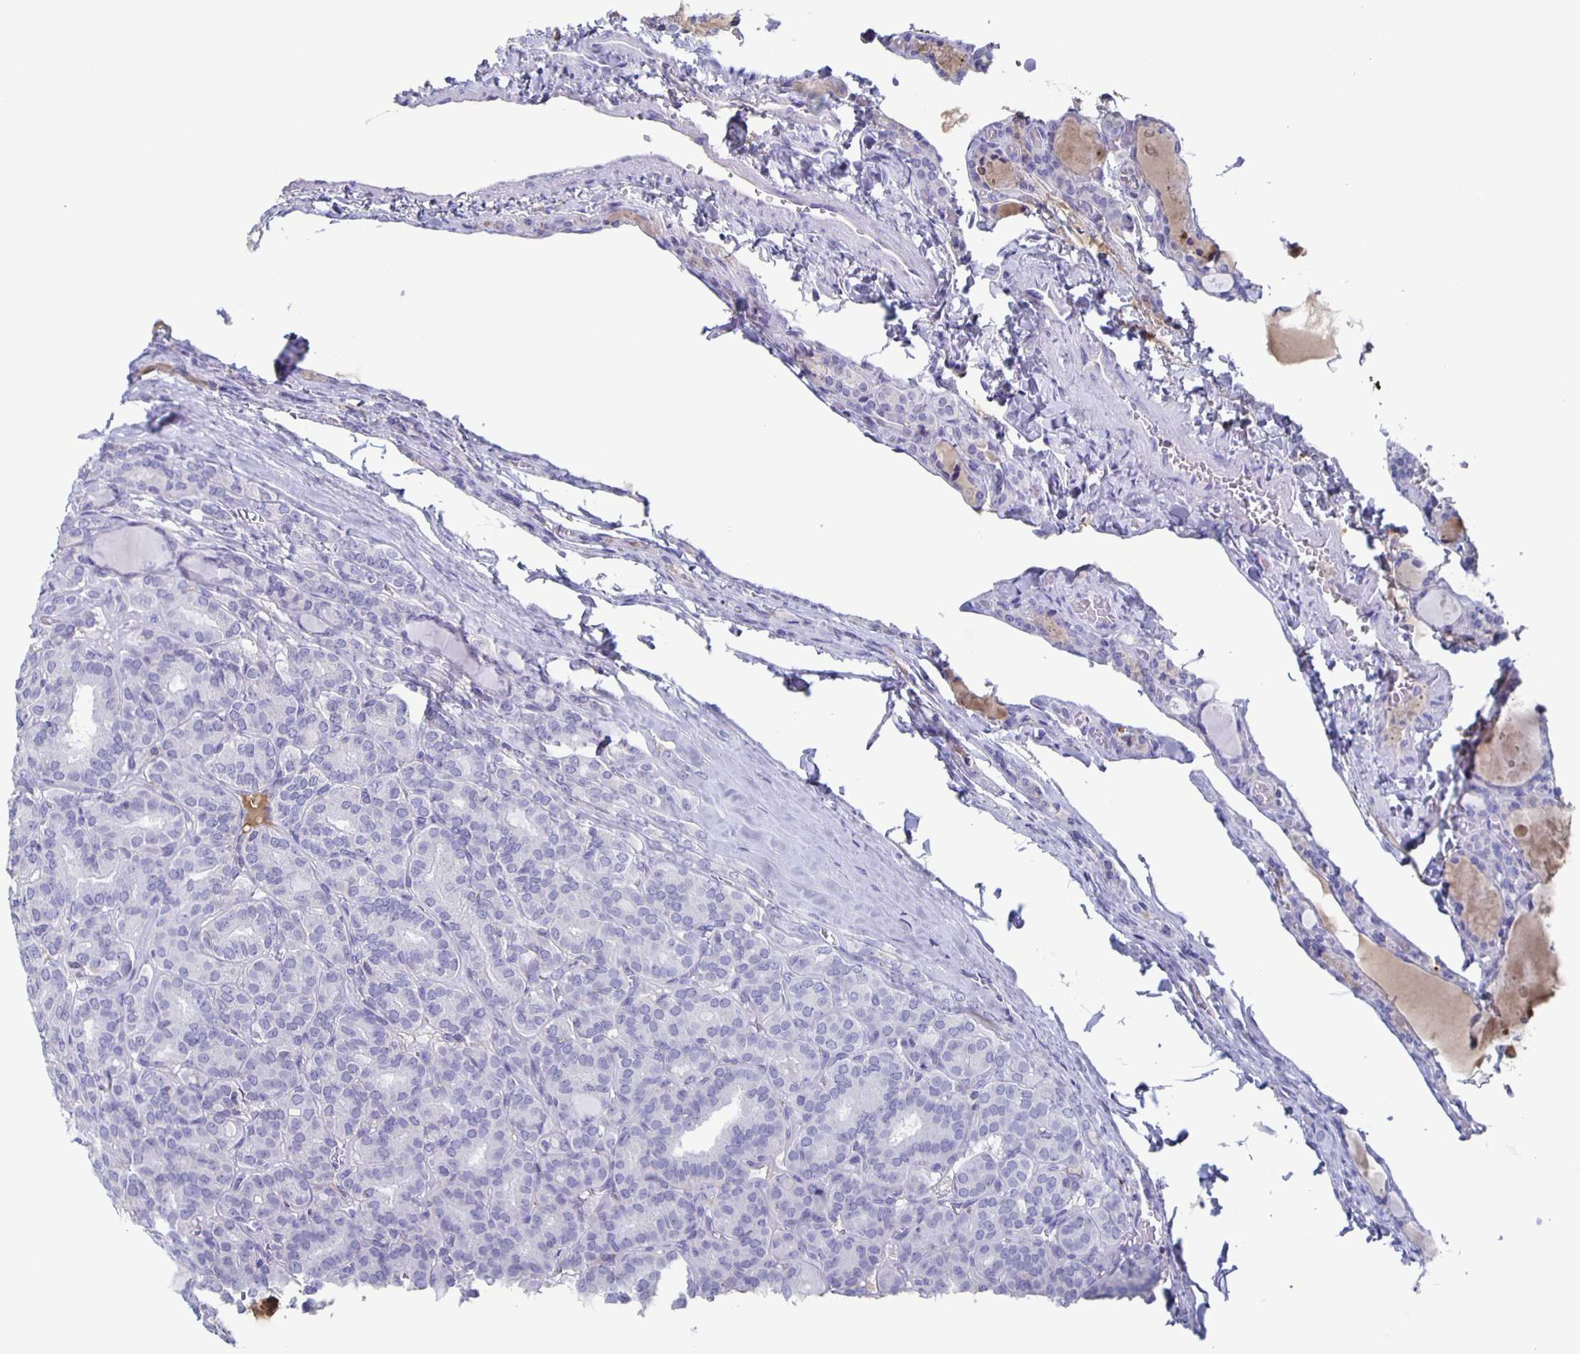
{"staining": {"intensity": "negative", "quantity": "none", "location": "none"}, "tissue": "thyroid cancer", "cell_type": "Tumor cells", "image_type": "cancer", "snomed": [{"axis": "morphology", "description": "Normal tissue, NOS"}, {"axis": "morphology", "description": "Follicular adenoma carcinoma, NOS"}, {"axis": "topography", "description": "Thyroid gland"}], "caption": "Protein analysis of thyroid cancer (follicular adenoma carcinoma) displays no significant positivity in tumor cells.", "gene": "FGA", "patient": {"sex": "female", "age": 31}}